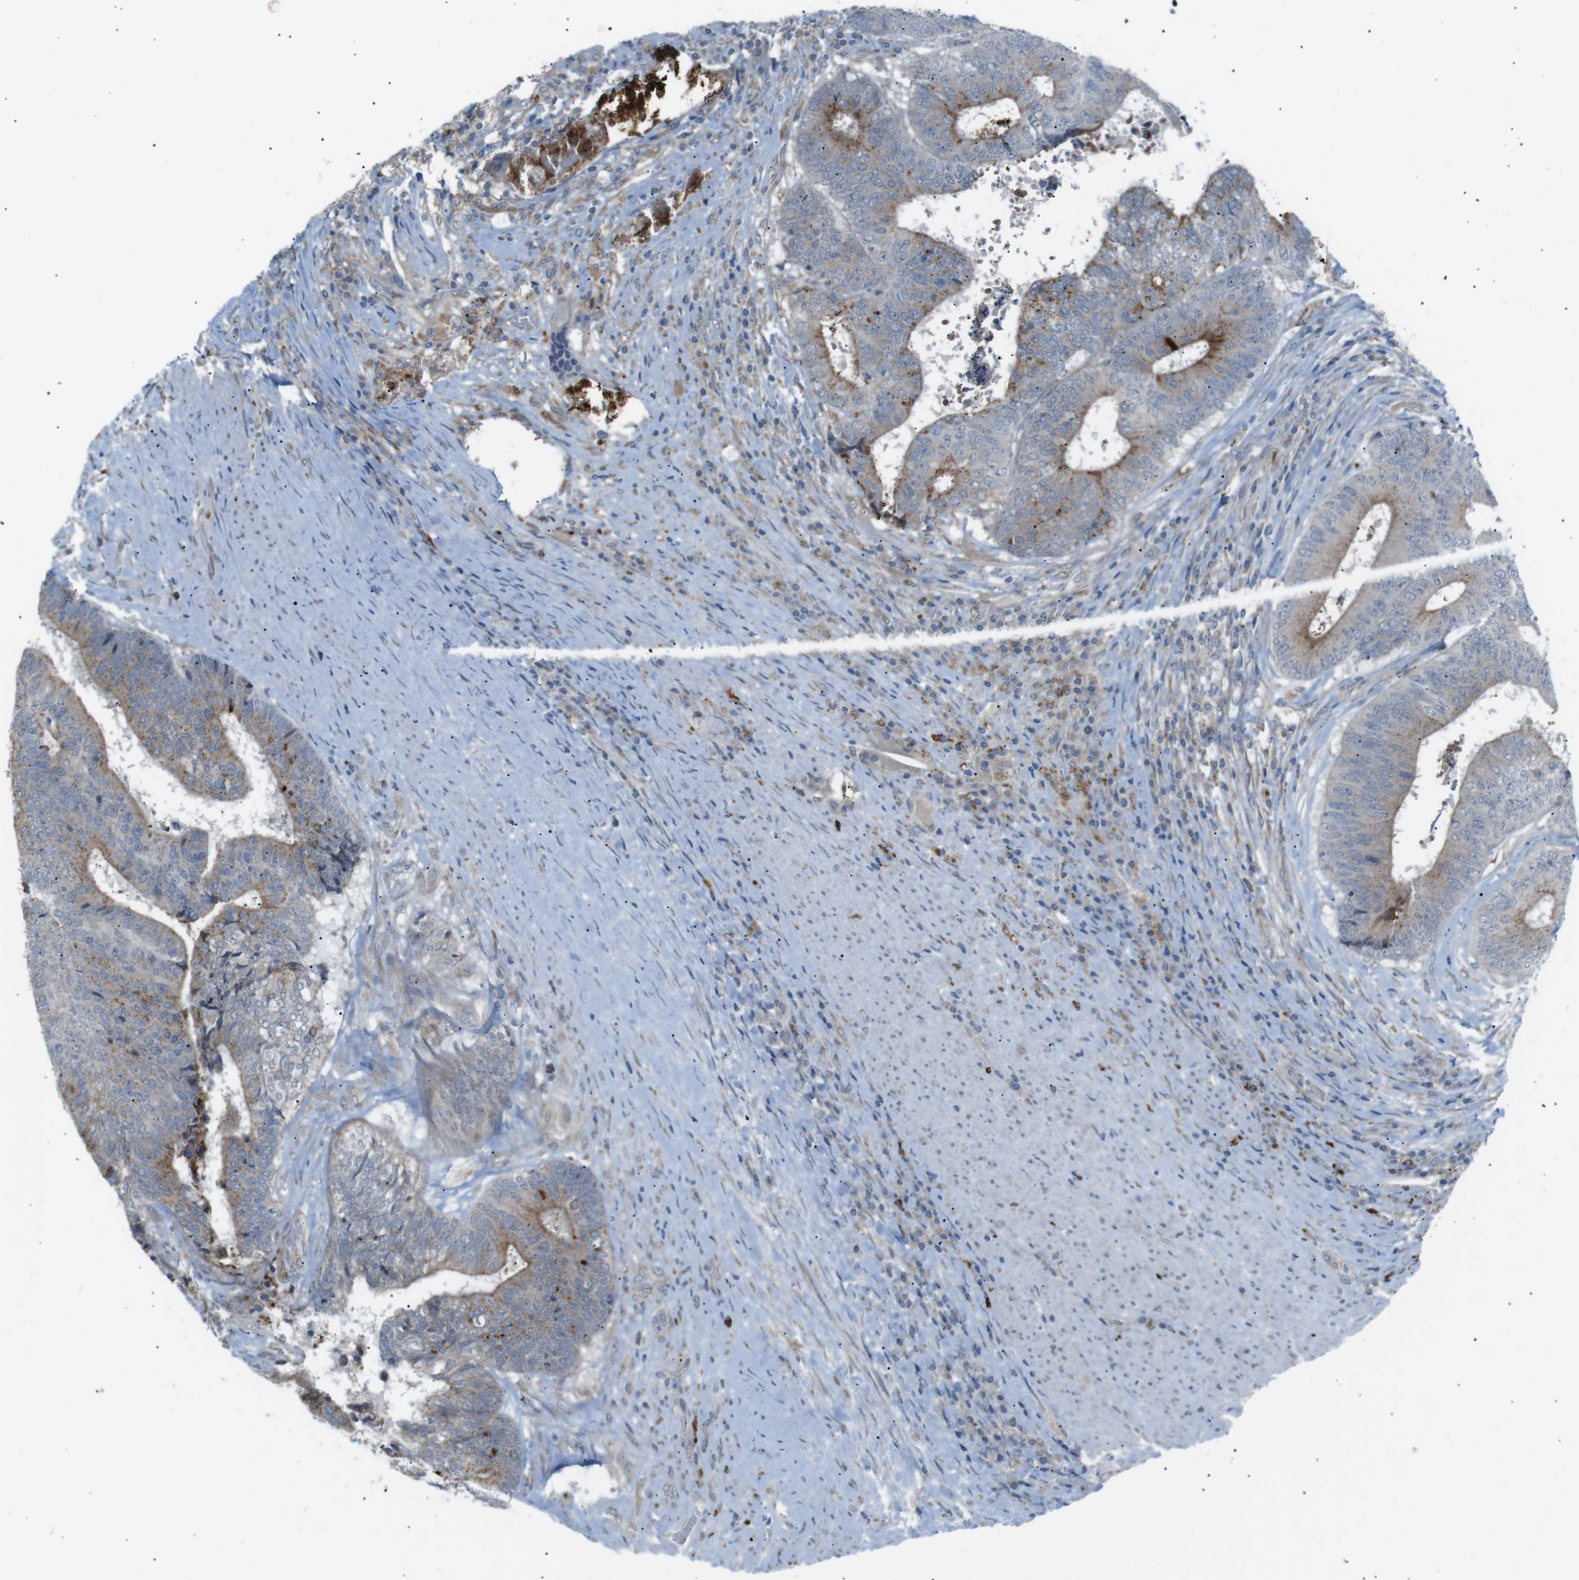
{"staining": {"intensity": "moderate", "quantity": "25%-75%", "location": "cytoplasmic/membranous"}, "tissue": "colorectal cancer", "cell_type": "Tumor cells", "image_type": "cancer", "snomed": [{"axis": "morphology", "description": "Adenocarcinoma, NOS"}, {"axis": "topography", "description": "Rectum"}], "caption": "Immunohistochemistry (IHC) of colorectal cancer (adenocarcinoma) exhibits medium levels of moderate cytoplasmic/membranous staining in approximately 25%-75% of tumor cells. (IHC, brightfield microscopy, high magnification).", "gene": "B4GALNT2", "patient": {"sex": "male", "age": 72}}